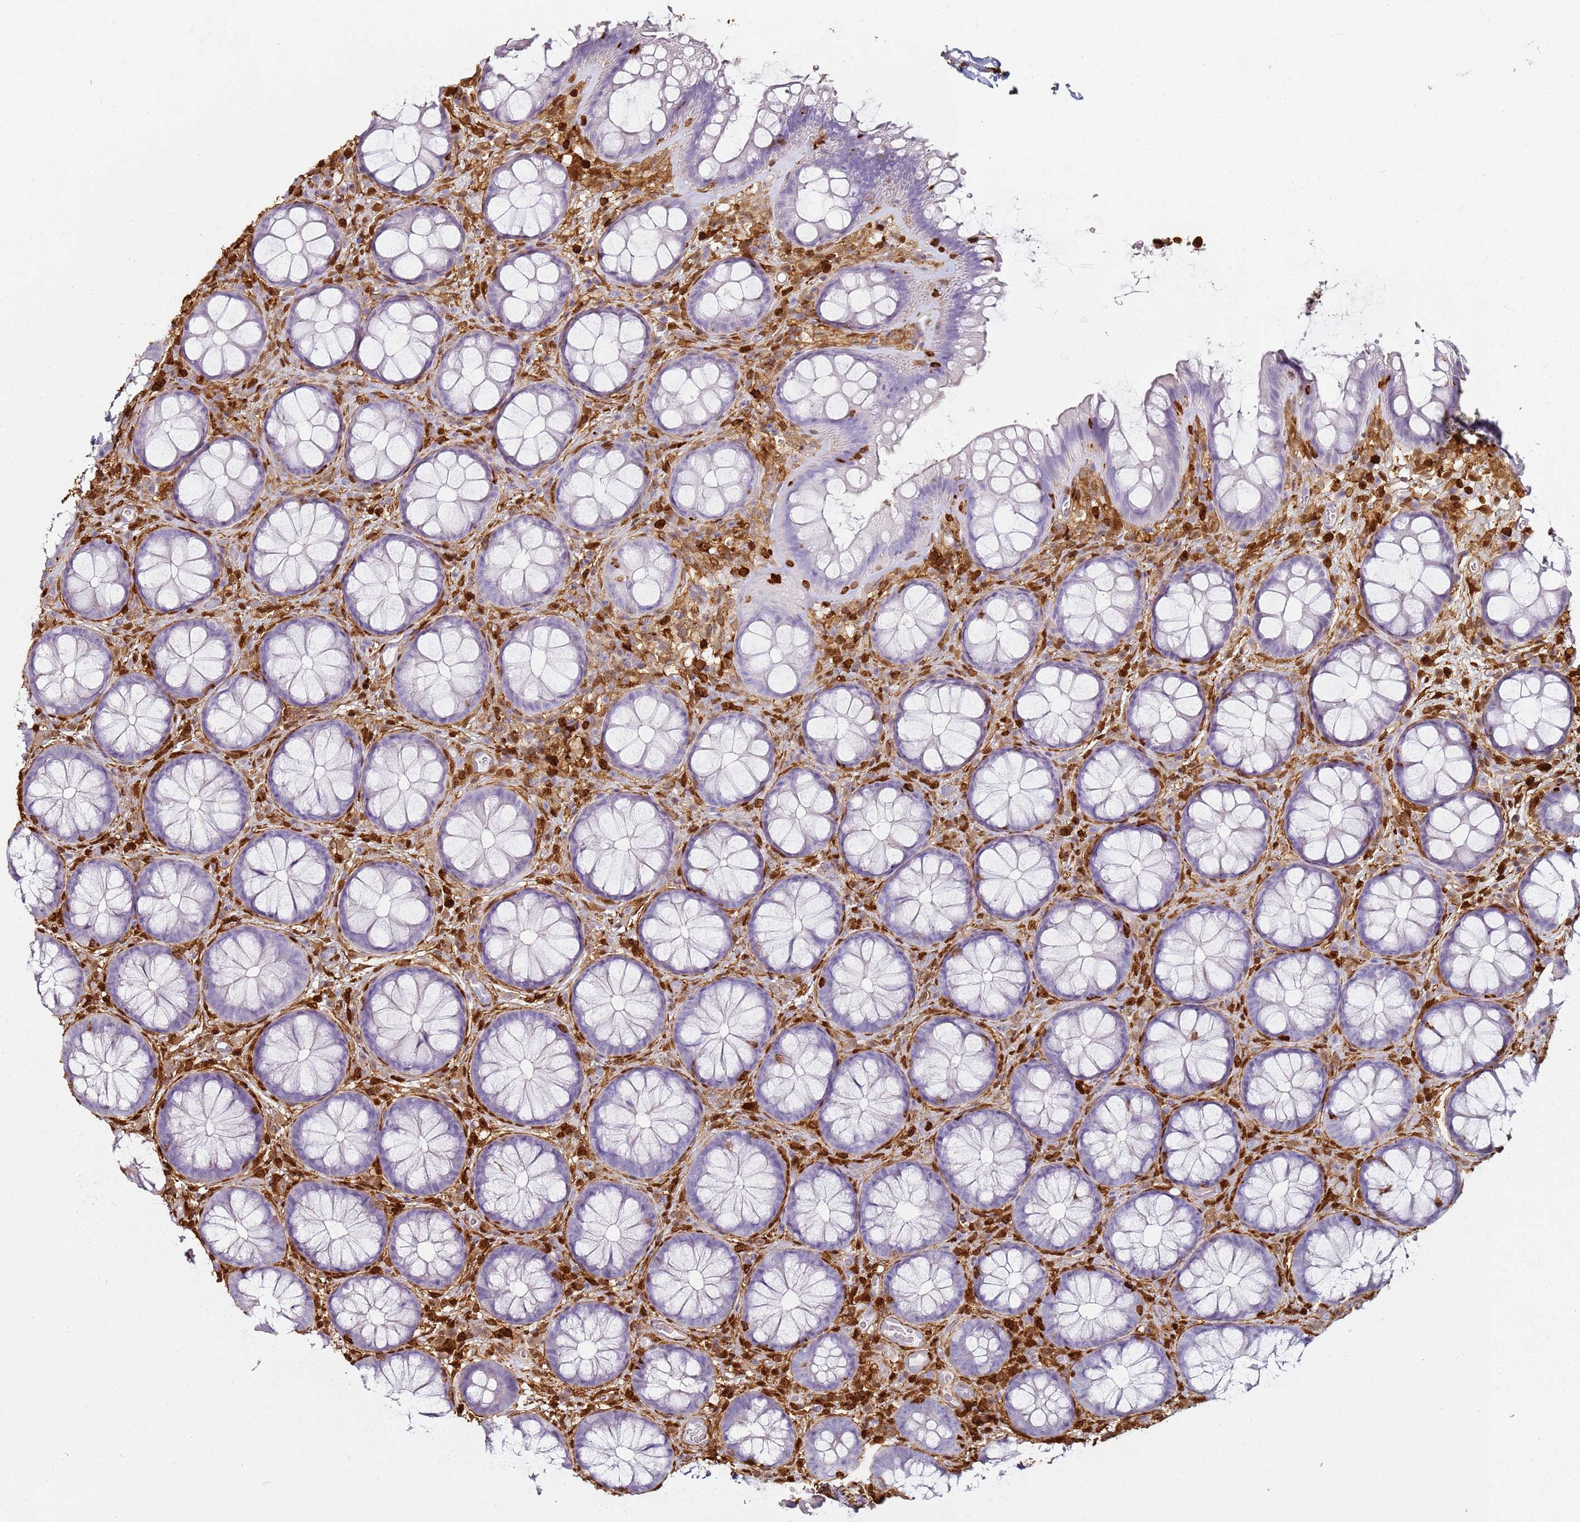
{"staining": {"intensity": "strong", "quantity": ">75%", "location": "nuclear"}, "tissue": "colon", "cell_type": "Endothelial cells", "image_type": "normal", "snomed": [{"axis": "morphology", "description": "Normal tissue, NOS"}, {"axis": "topography", "description": "Colon"}], "caption": "Protein positivity by IHC exhibits strong nuclear staining in about >75% of endothelial cells in normal colon. Using DAB (brown) and hematoxylin (blue) stains, captured at high magnification using brightfield microscopy.", "gene": "S100A4", "patient": {"sex": "male", "age": 46}}